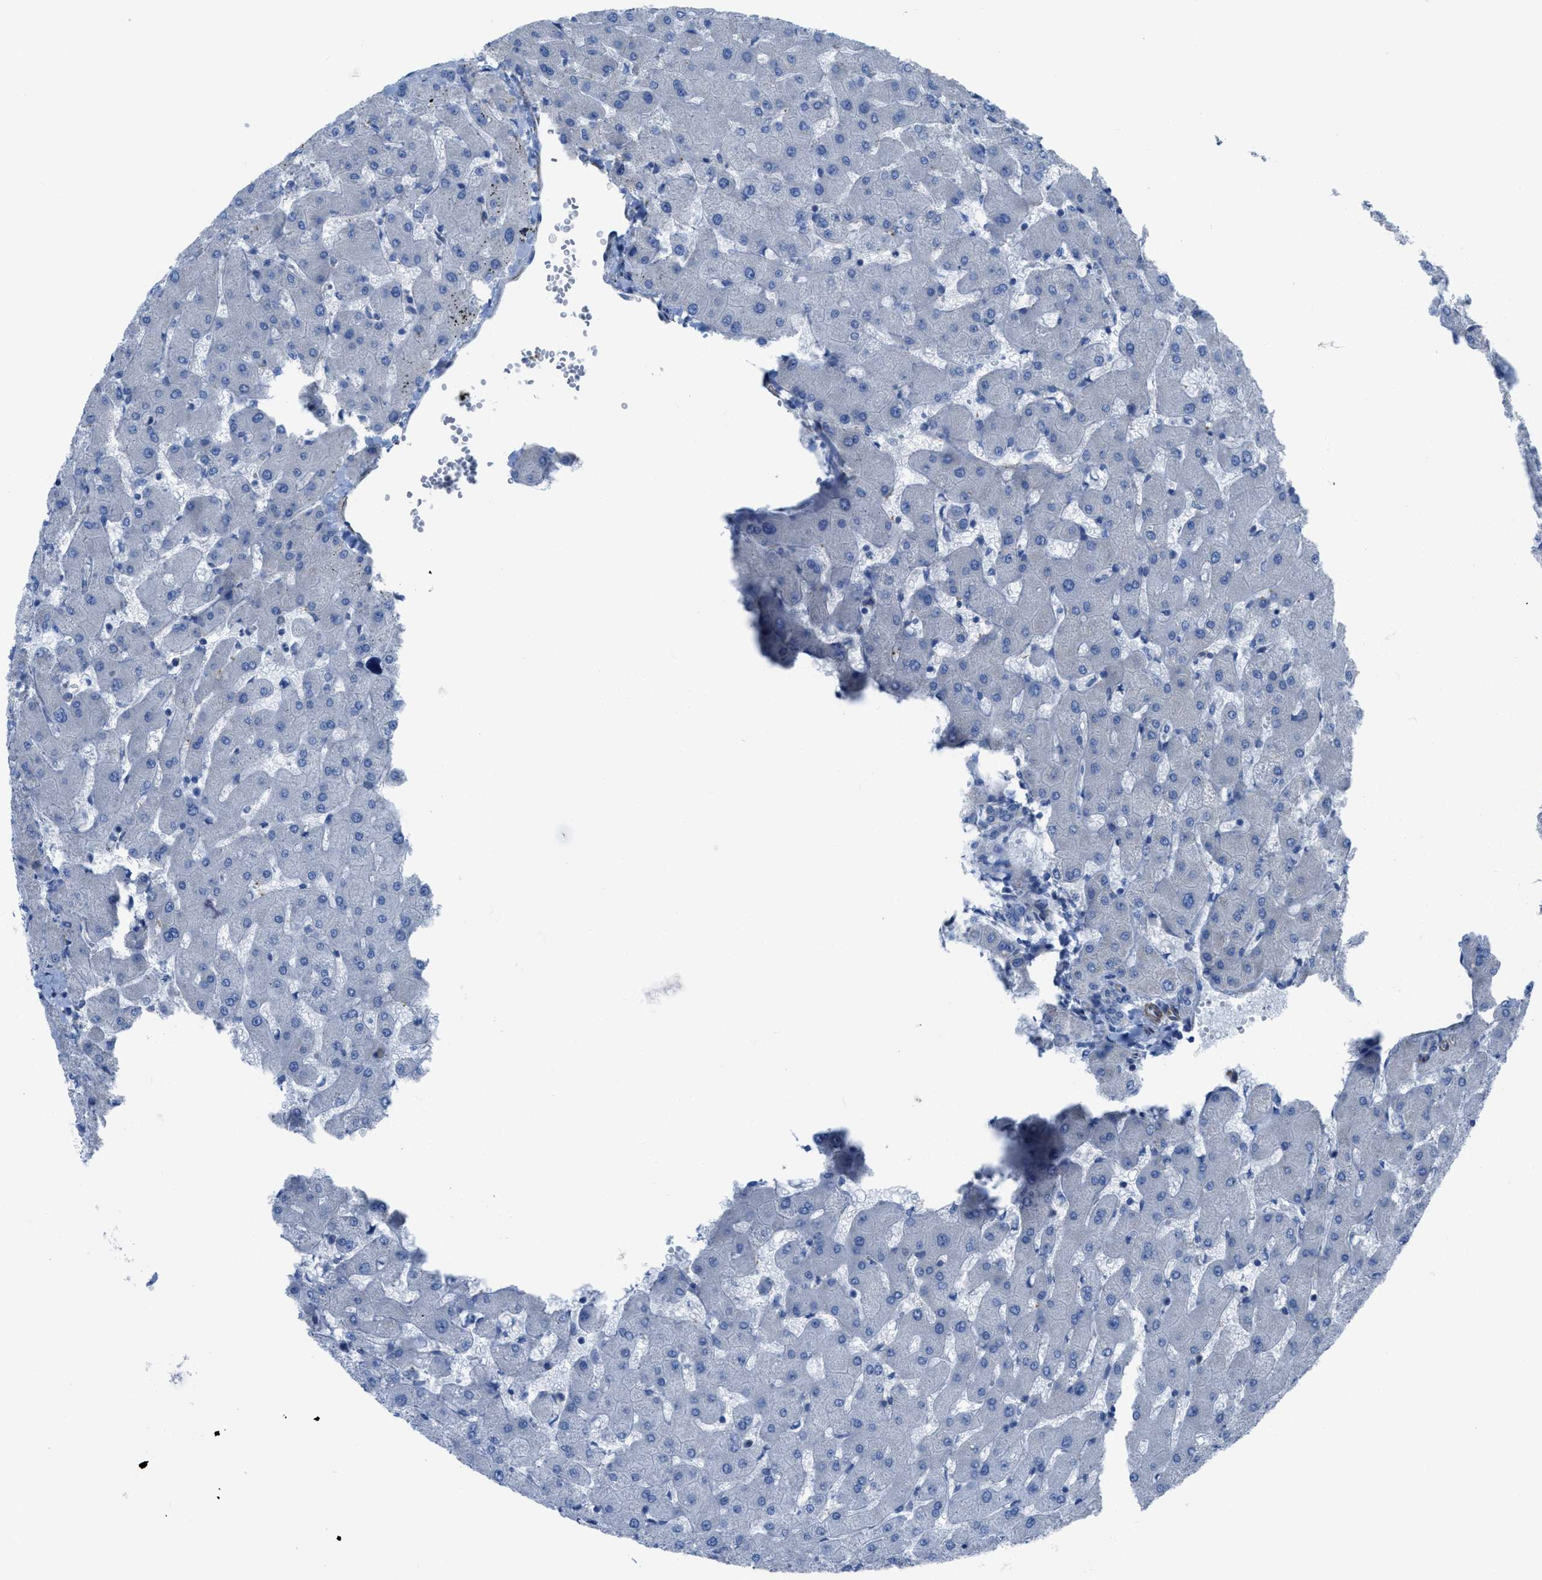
{"staining": {"intensity": "negative", "quantity": "none", "location": "none"}, "tissue": "liver", "cell_type": "Cholangiocytes", "image_type": "normal", "snomed": [{"axis": "morphology", "description": "Normal tissue, NOS"}, {"axis": "topography", "description": "Liver"}], "caption": "Cholangiocytes show no significant protein staining in unremarkable liver.", "gene": "KCNH7", "patient": {"sex": "female", "age": 63}}